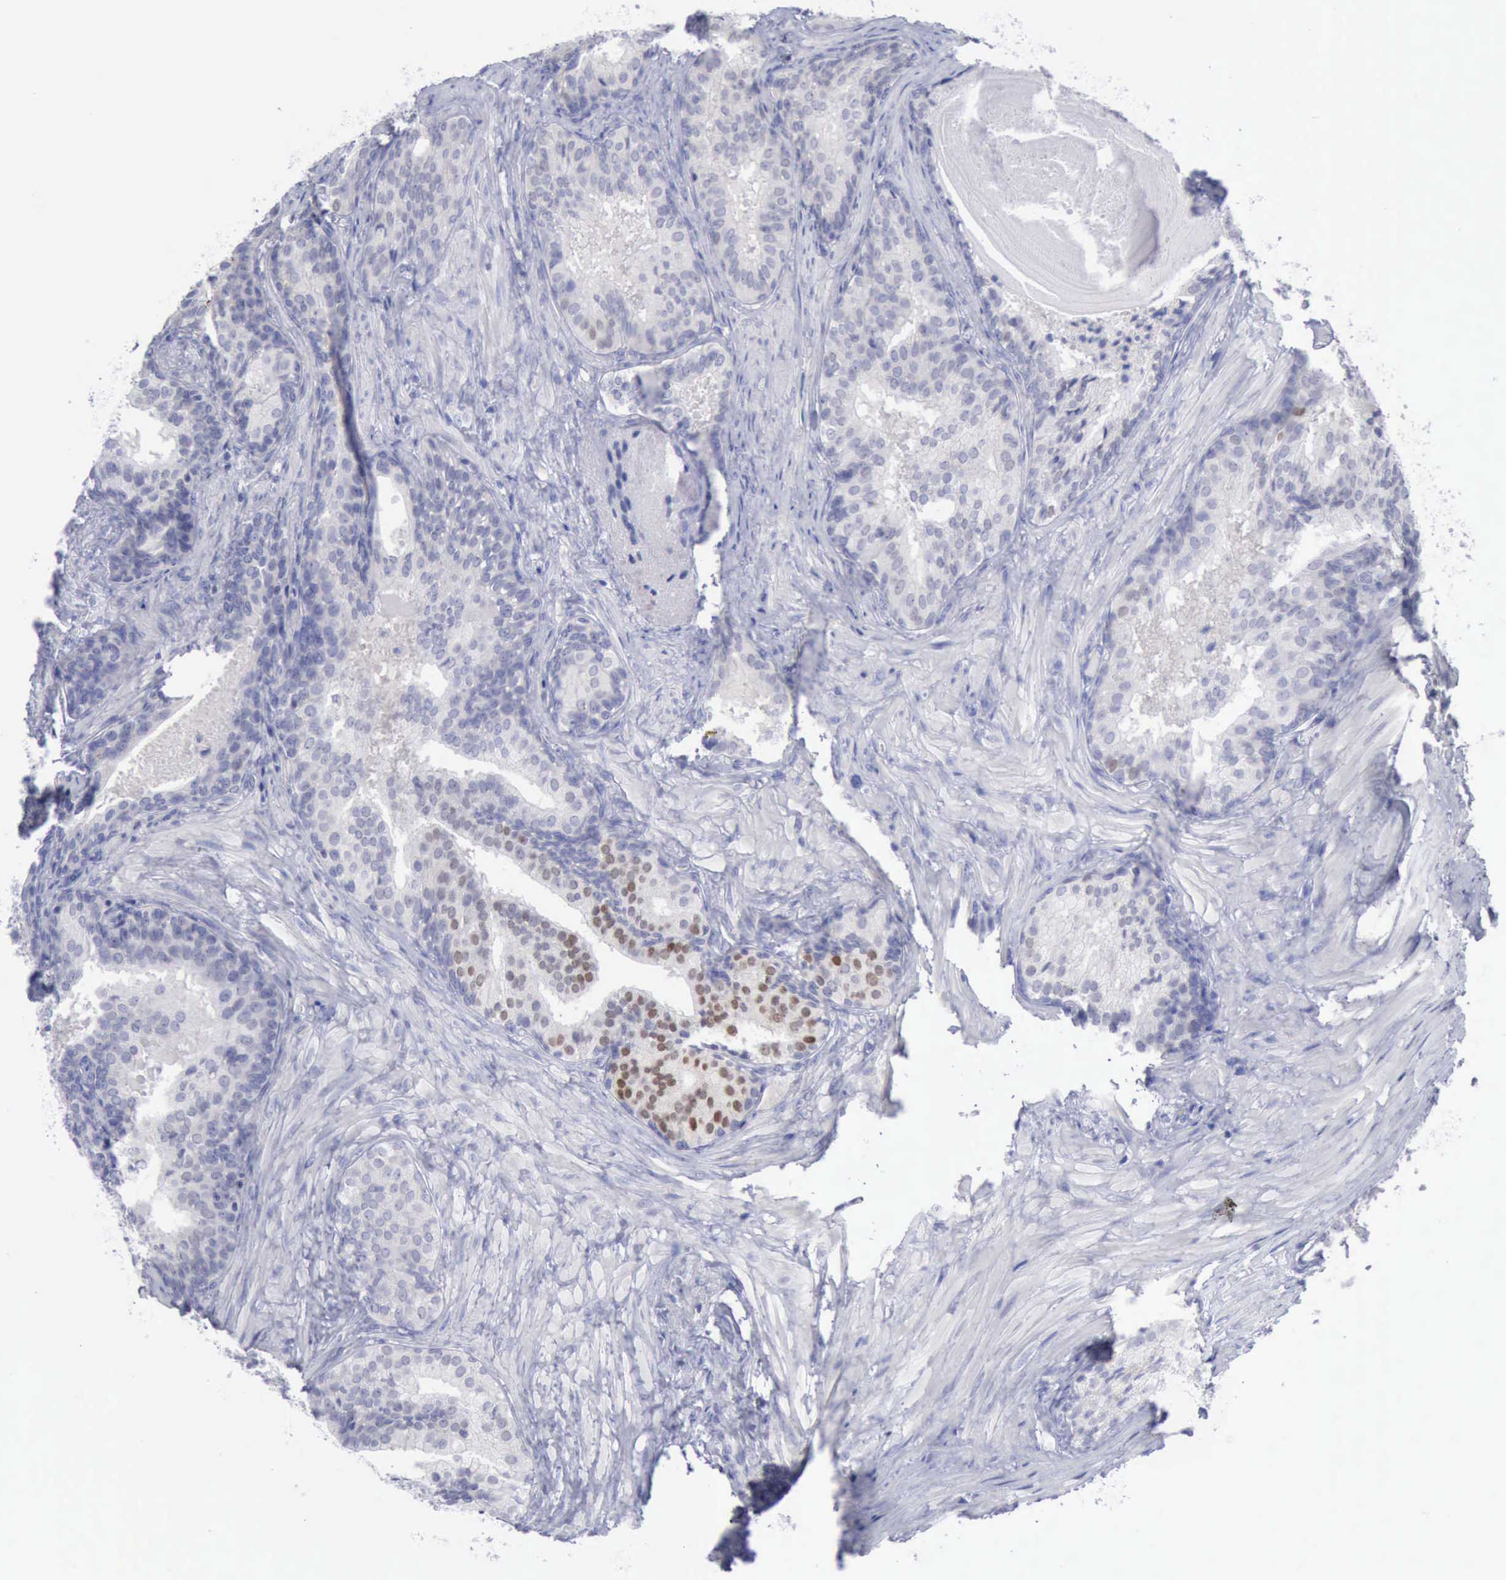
{"staining": {"intensity": "moderate", "quantity": "<25%", "location": "nuclear"}, "tissue": "prostate cancer", "cell_type": "Tumor cells", "image_type": "cancer", "snomed": [{"axis": "morphology", "description": "Adenocarcinoma, Low grade"}, {"axis": "topography", "description": "Prostate"}], "caption": "Prostate cancer (low-grade adenocarcinoma) stained with DAB immunohistochemistry (IHC) demonstrates low levels of moderate nuclear expression in approximately <25% of tumor cells.", "gene": "SATB2", "patient": {"sex": "male", "age": 69}}